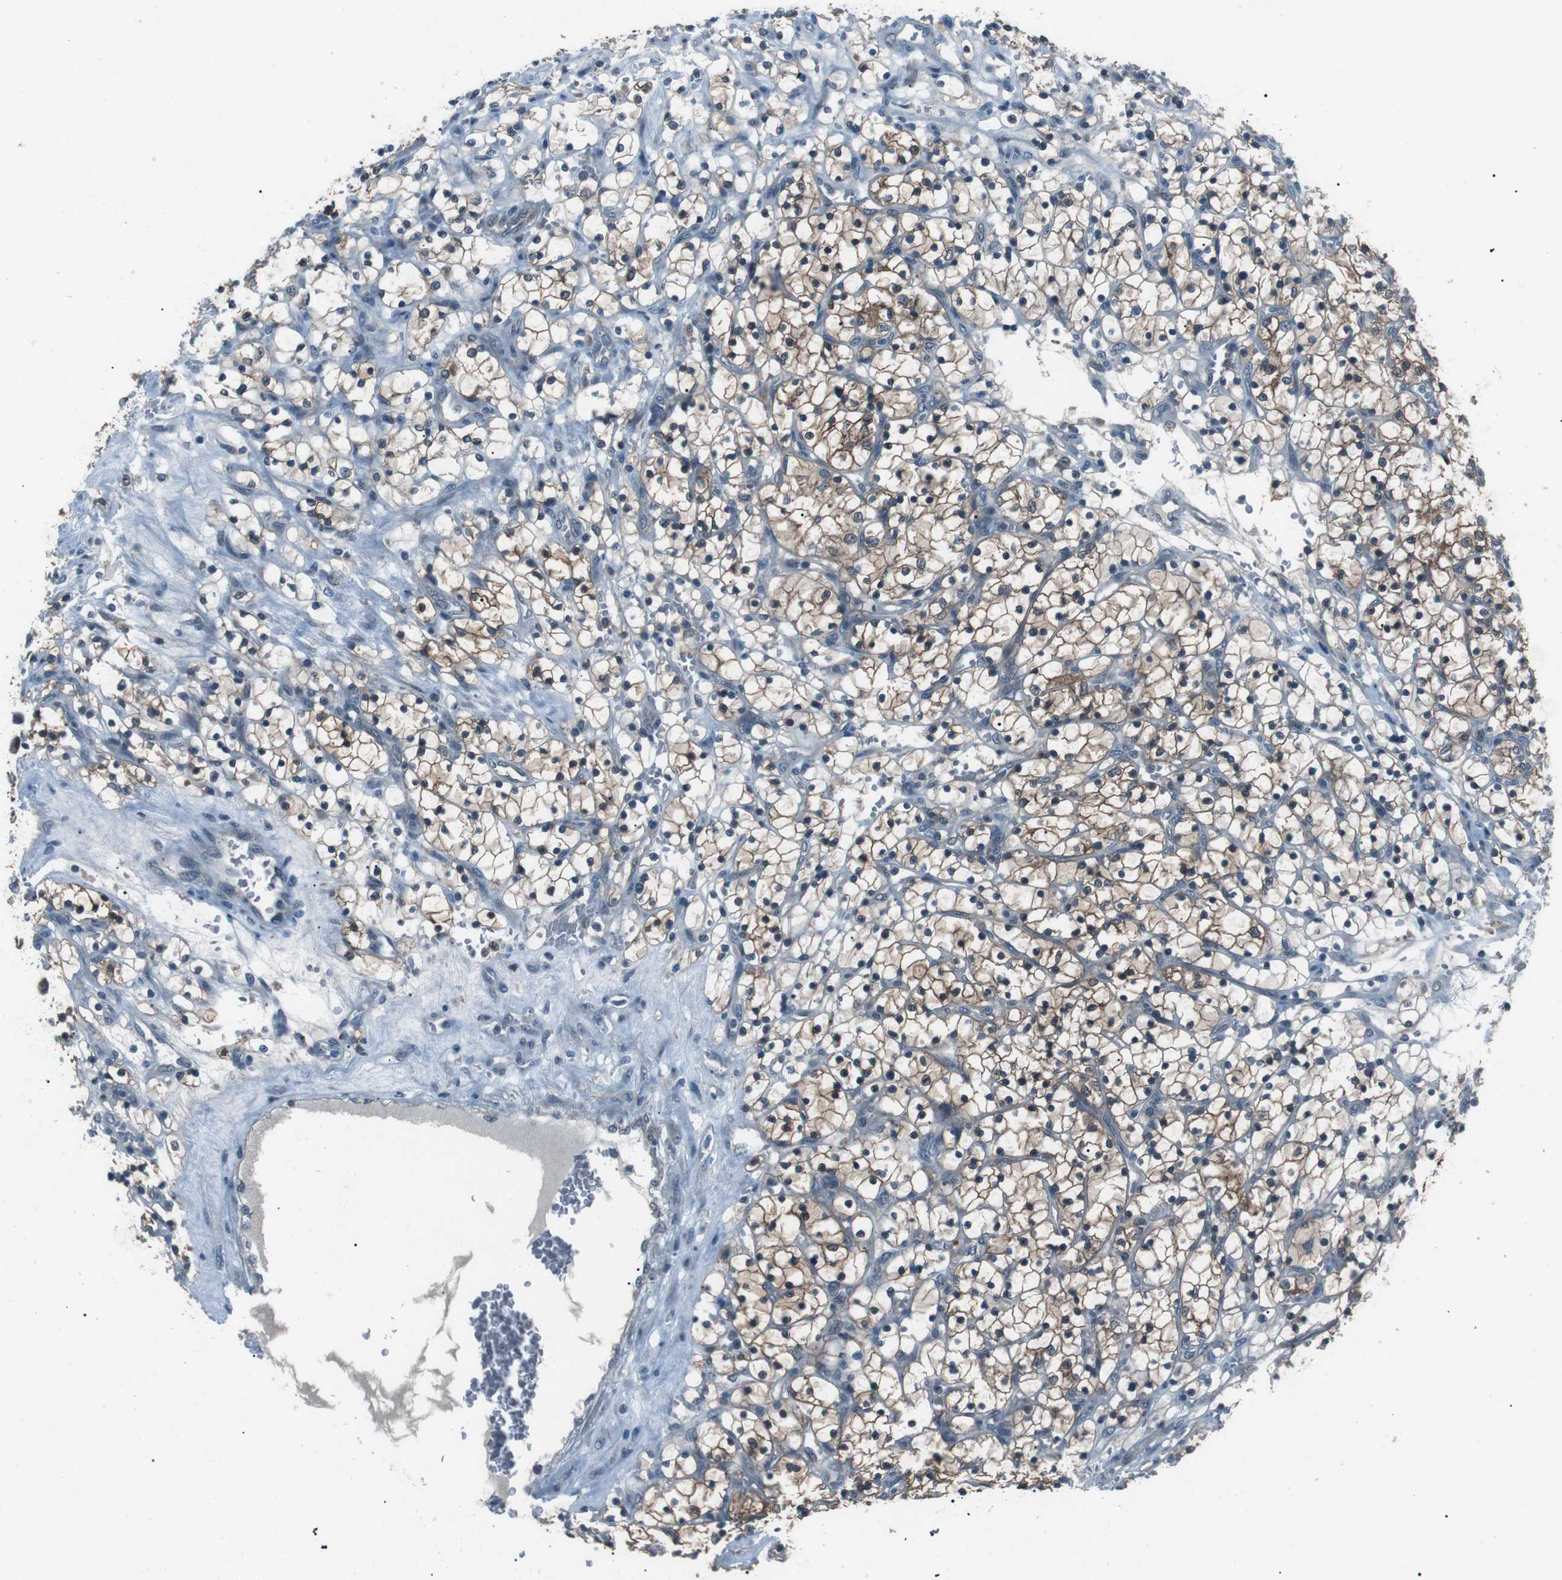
{"staining": {"intensity": "moderate", "quantity": "25%-75%", "location": "cytoplasmic/membranous"}, "tissue": "renal cancer", "cell_type": "Tumor cells", "image_type": "cancer", "snomed": [{"axis": "morphology", "description": "Adenocarcinoma, NOS"}, {"axis": "topography", "description": "Kidney"}], "caption": "This is an image of immunohistochemistry (IHC) staining of renal cancer (adenocarcinoma), which shows moderate positivity in the cytoplasmic/membranous of tumor cells.", "gene": "LRIG2", "patient": {"sex": "female", "age": 69}}